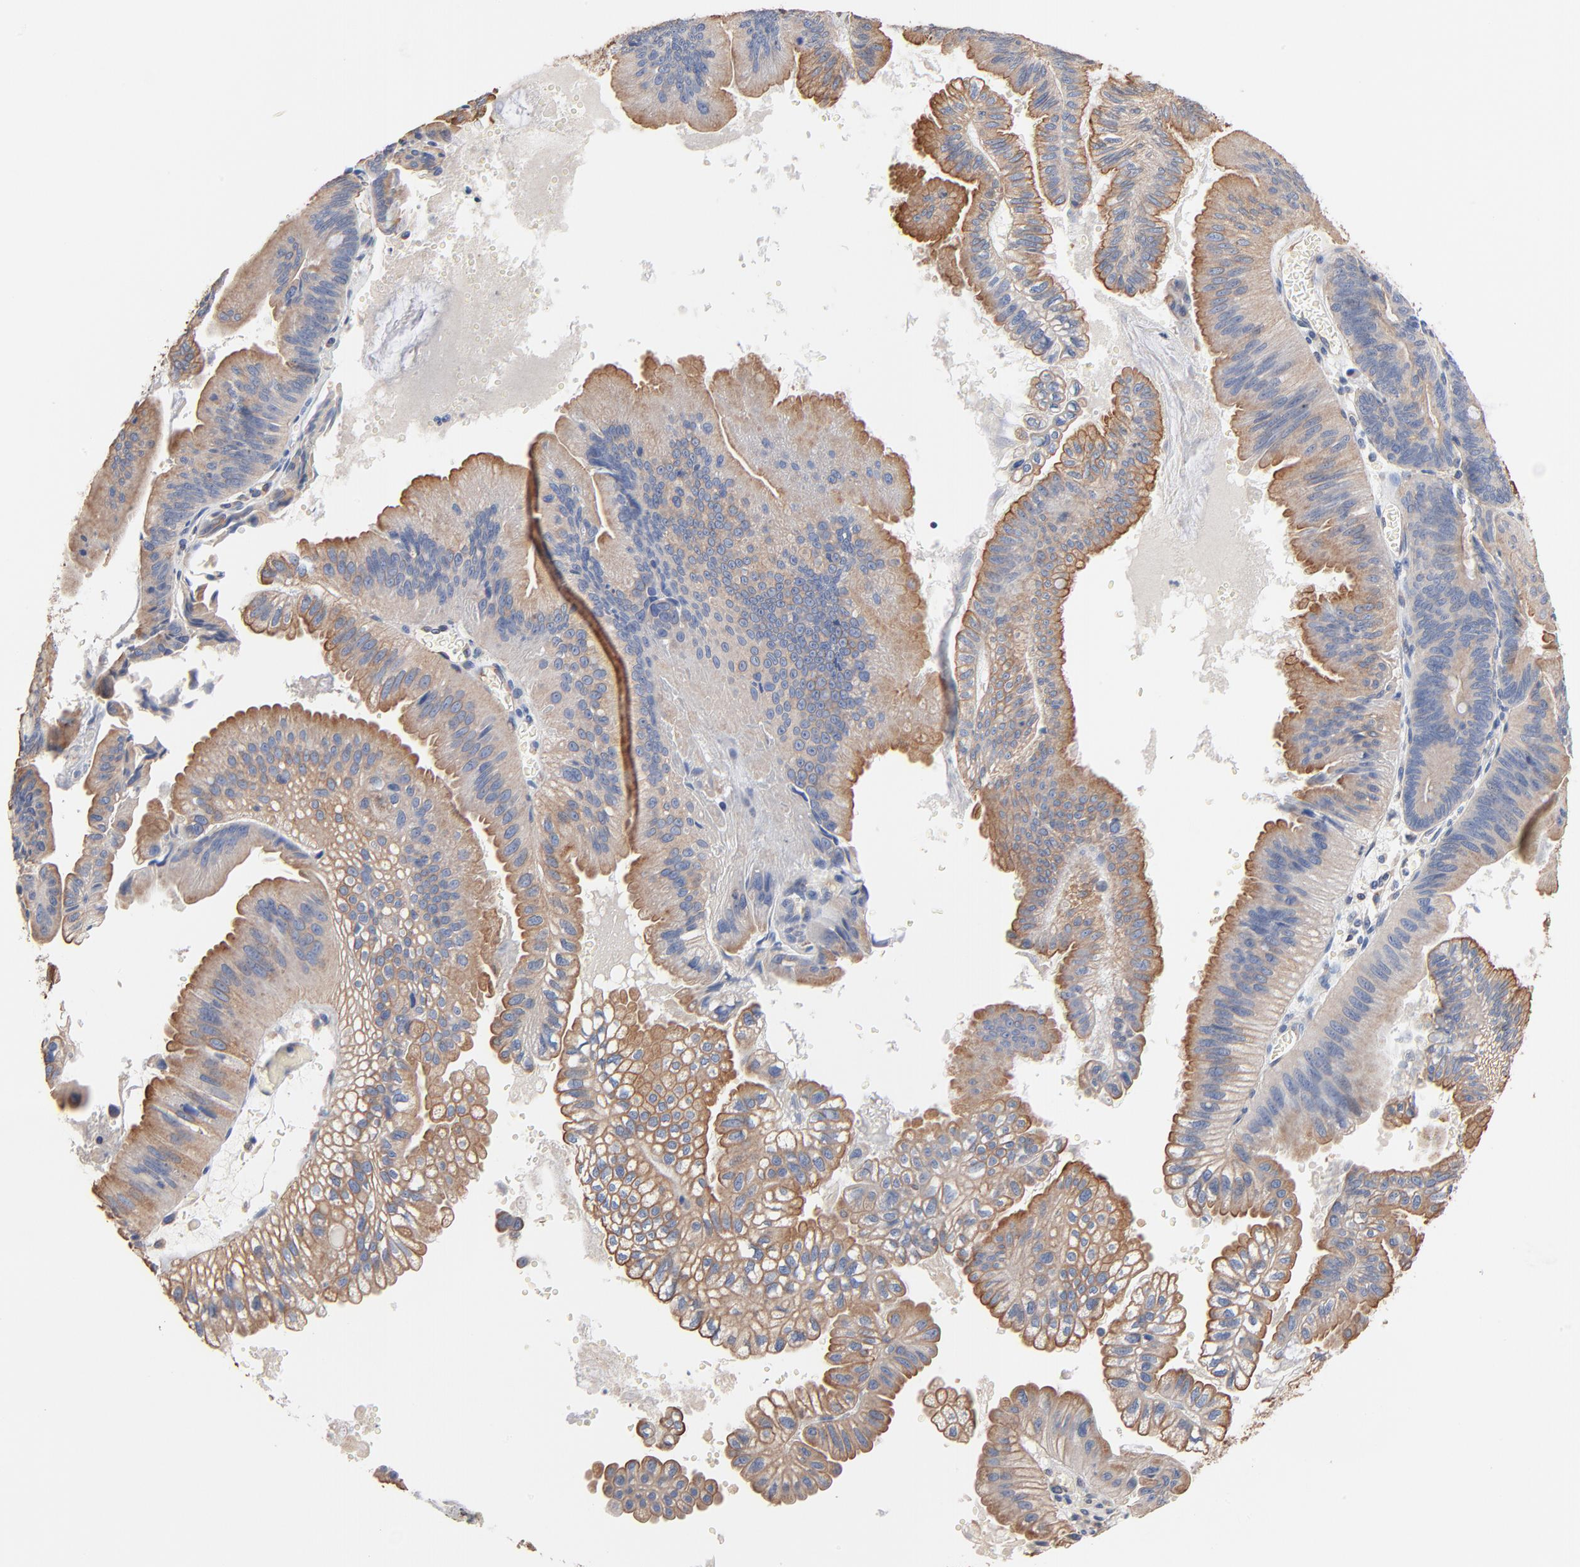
{"staining": {"intensity": "moderate", "quantity": ">75%", "location": "cytoplasmic/membranous"}, "tissue": "pancreatic cancer", "cell_type": "Tumor cells", "image_type": "cancer", "snomed": [{"axis": "morphology", "description": "Adenocarcinoma, NOS"}, {"axis": "topography", "description": "Pancreas"}], "caption": "The immunohistochemical stain highlights moderate cytoplasmic/membranous positivity in tumor cells of pancreatic adenocarcinoma tissue.", "gene": "ABCD4", "patient": {"sex": "male", "age": 82}}